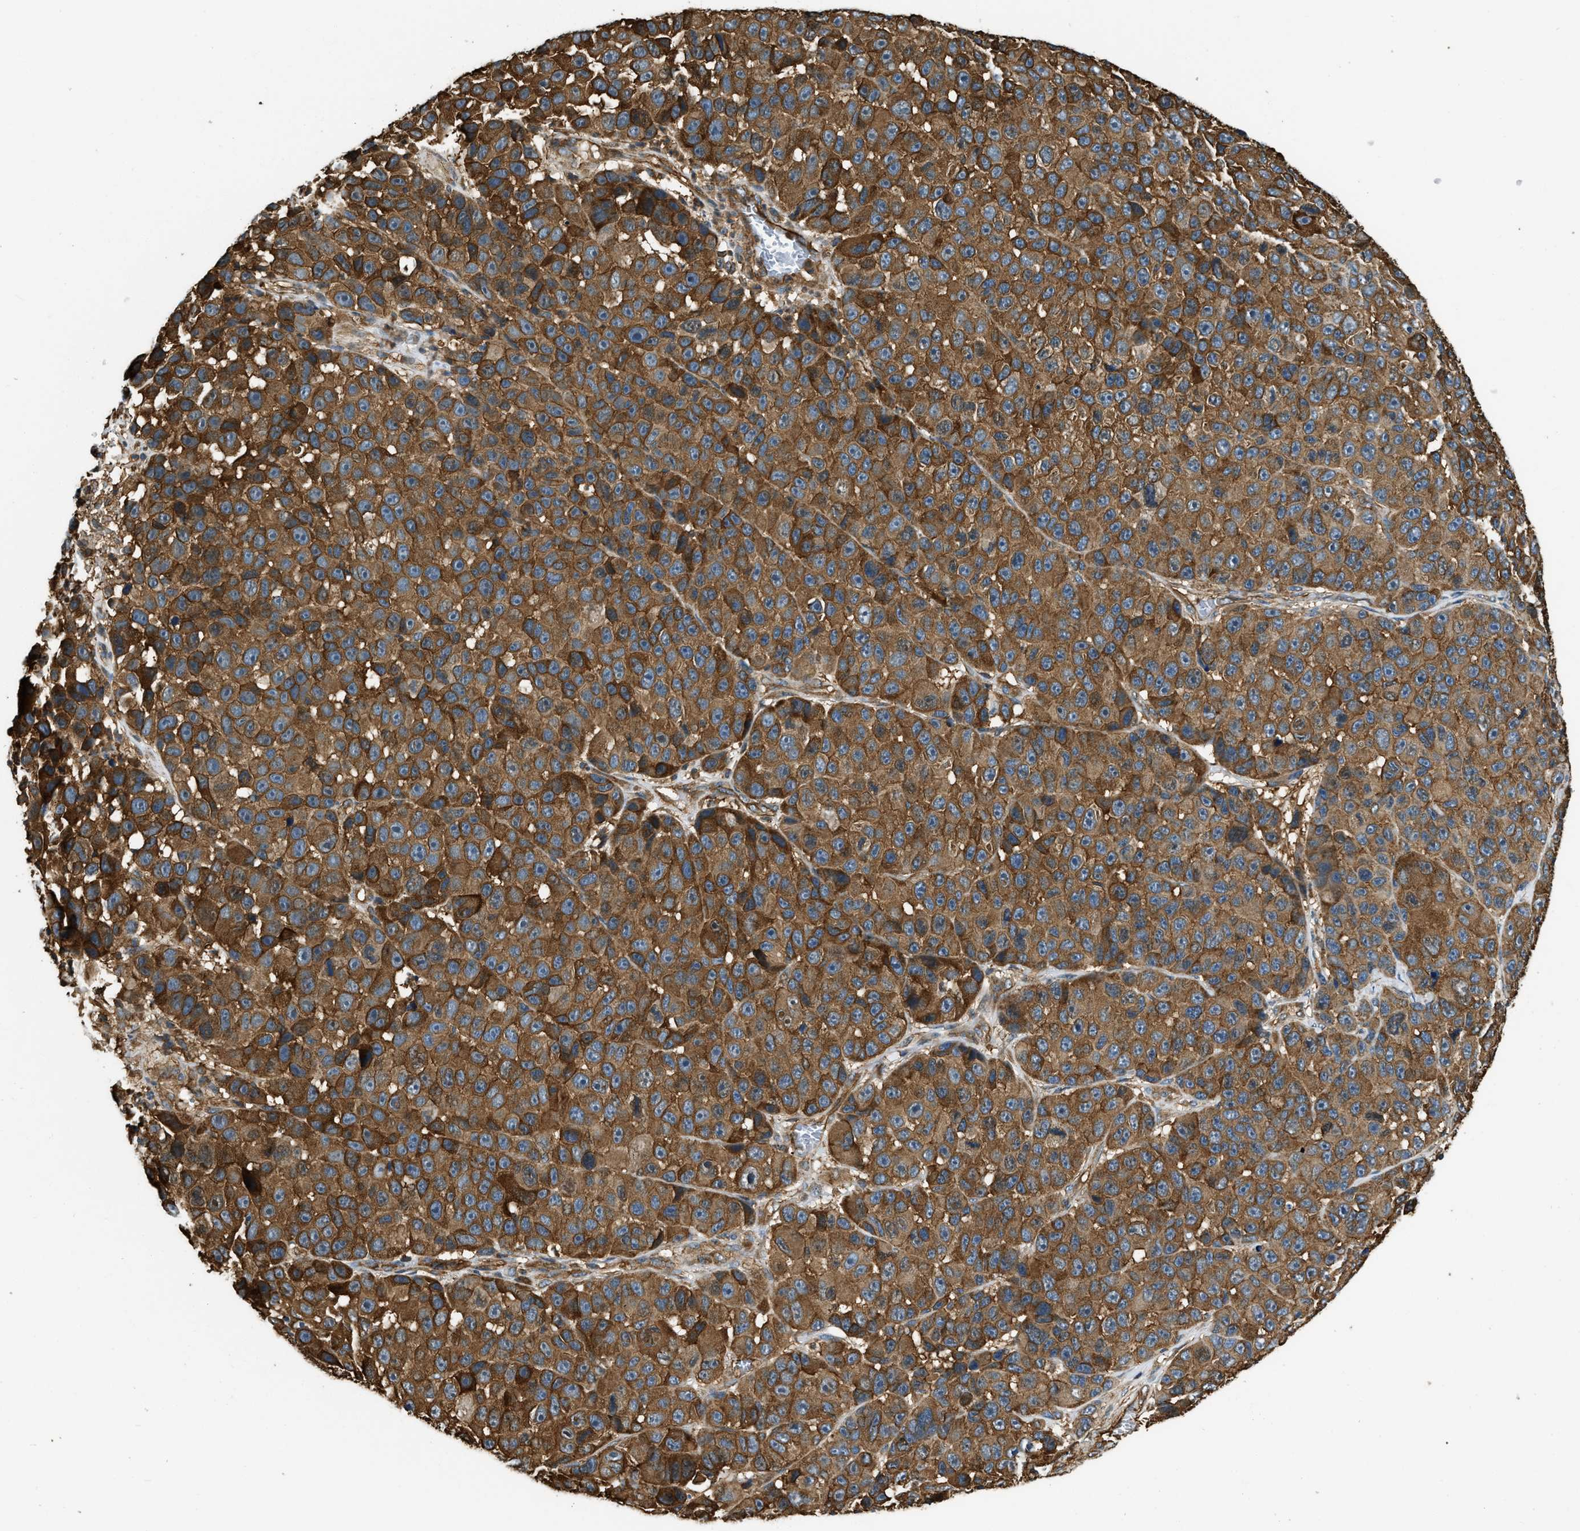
{"staining": {"intensity": "strong", "quantity": ">75%", "location": "cytoplasmic/membranous"}, "tissue": "melanoma", "cell_type": "Tumor cells", "image_type": "cancer", "snomed": [{"axis": "morphology", "description": "Malignant melanoma, NOS"}, {"axis": "topography", "description": "Skin"}], "caption": "Malignant melanoma stained for a protein (brown) exhibits strong cytoplasmic/membranous positive positivity in approximately >75% of tumor cells.", "gene": "YARS1", "patient": {"sex": "male", "age": 53}}